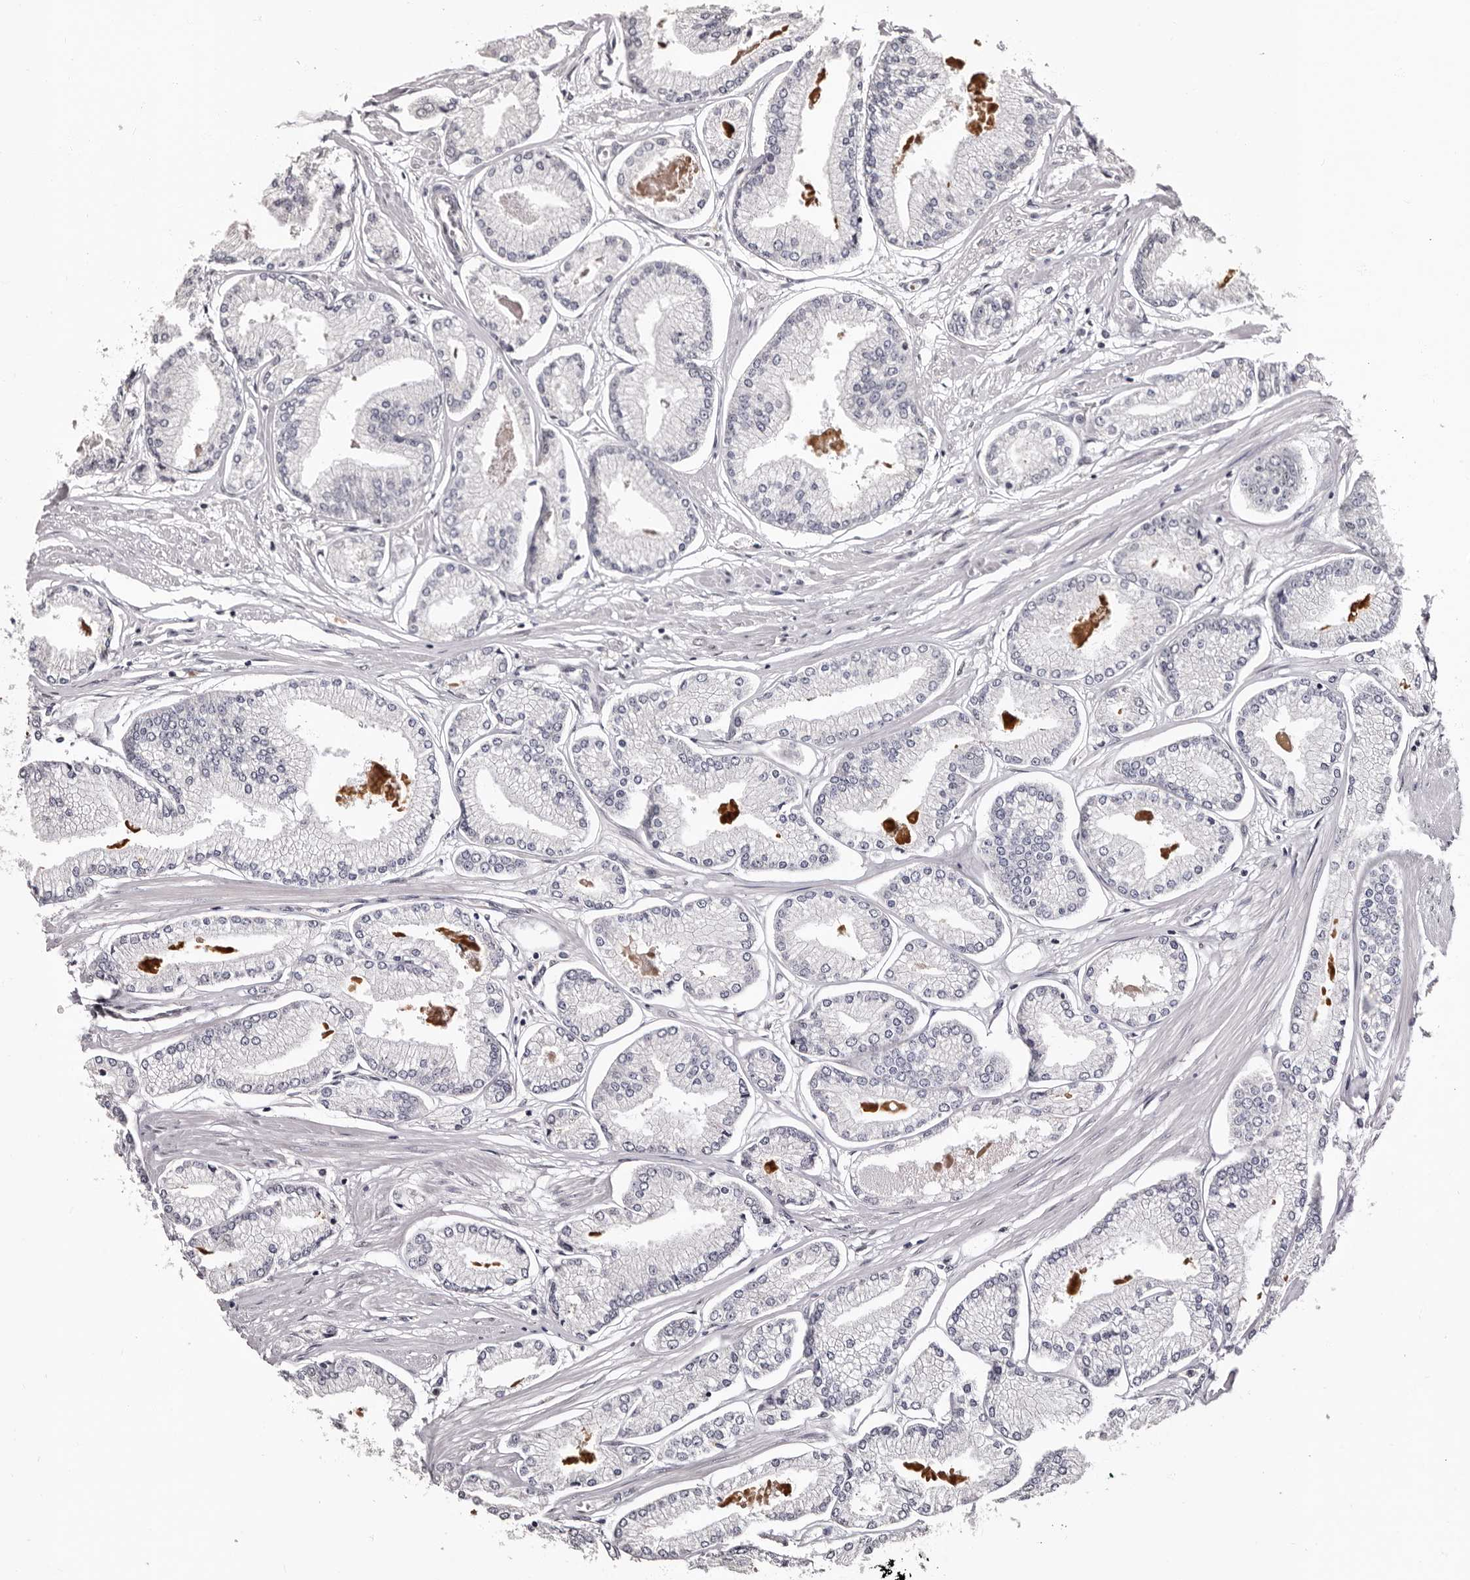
{"staining": {"intensity": "negative", "quantity": "none", "location": "none"}, "tissue": "prostate cancer", "cell_type": "Tumor cells", "image_type": "cancer", "snomed": [{"axis": "morphology", "description": "Adenocarcinoma, Low grade"}, {"axis": "topography", "description": "Prostate"}], "caption": "IHC photomicrograph of human prostate low-grade adenocarcinoma stained for a protein (brown), which exhibits no staining in tumor cells.", "gene": "GLRX3", "patient": {"sex": "male", "age": 52}}